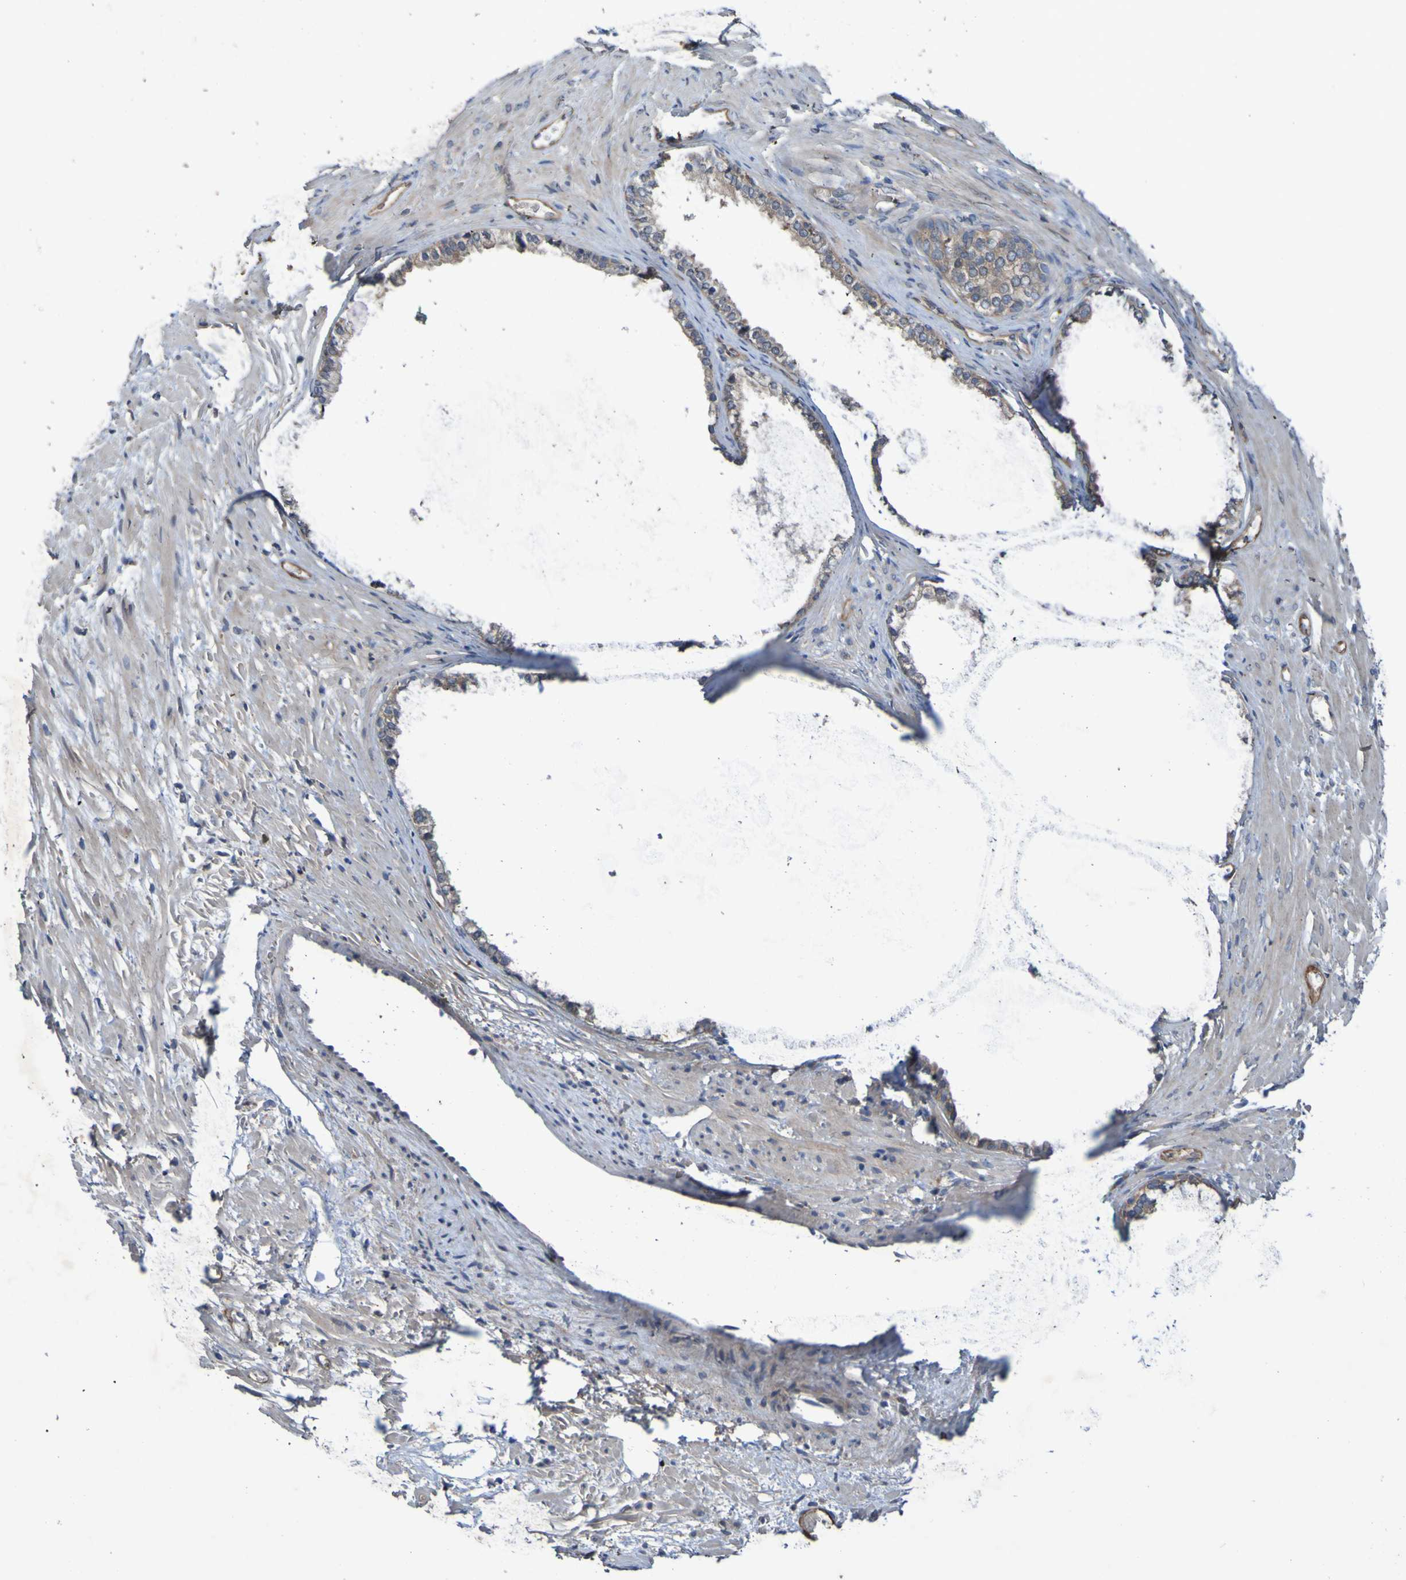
{"staining": {"intensity": "weak", "quantity": ">75%", "location": "cytoplasmic/membranous"}, "tissue": "prostate", "cell_type": "Glandular cells", "image_type": "normal", "snomed": [{"axis": "morphology", "description": "Normal tissue, NOS"}, {"axis": "topography", "description": "Prostate"}], "caption": "High-power microscopy captured an immunohistochemistry (IHC) image of normal prostate, revealing weak cytoplasmic/membranous positivity in approximately >75% of glandular cells. (DAB IHC, brown staining for protein, blue staining for nuclei).", "gene": "SDK1", "patient": {"sex": "male", "age": 76}}